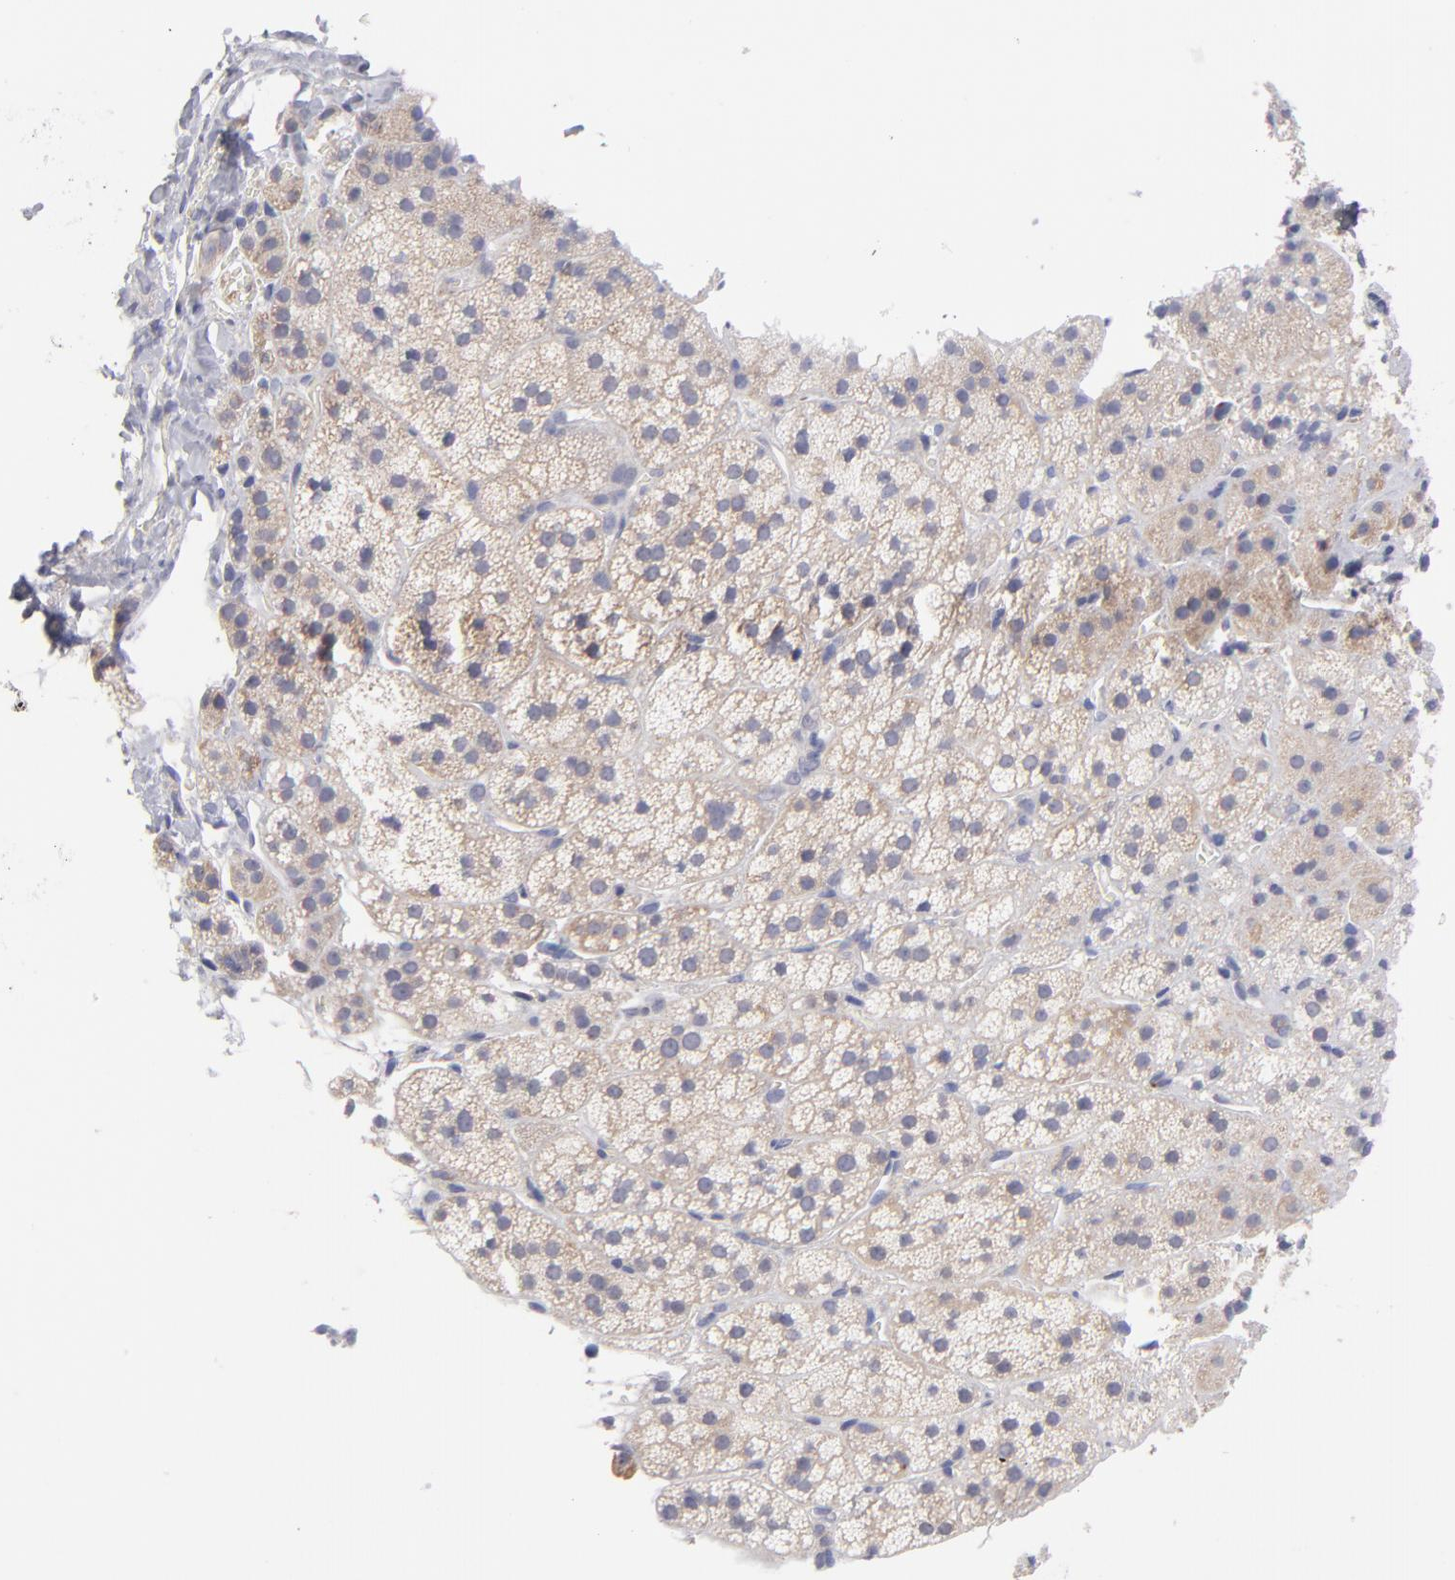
{"staining": {"intensity": "moderate", "quantity": "25%-75%", "location": "cytoplasmic/membranous"}, "tissue": "adrenal gland", "cell_type": "Glandular cells", "image_type": "normal", "snomed": [{"axis": "morphology", "description": "Normal tissue, NOS"}, {"axis": "topography", "description": "Adrenal gland"}], "caption": "A high-resolution histopathology image shows immunohistochemistry (IHC) staining of benign adrenal gland, which shows moderate cytoplasmic/membranous expression in about 25%-75% of glandular cells.", "gene": "HCCS", "patient": {"sex": "female", "age": 44}}